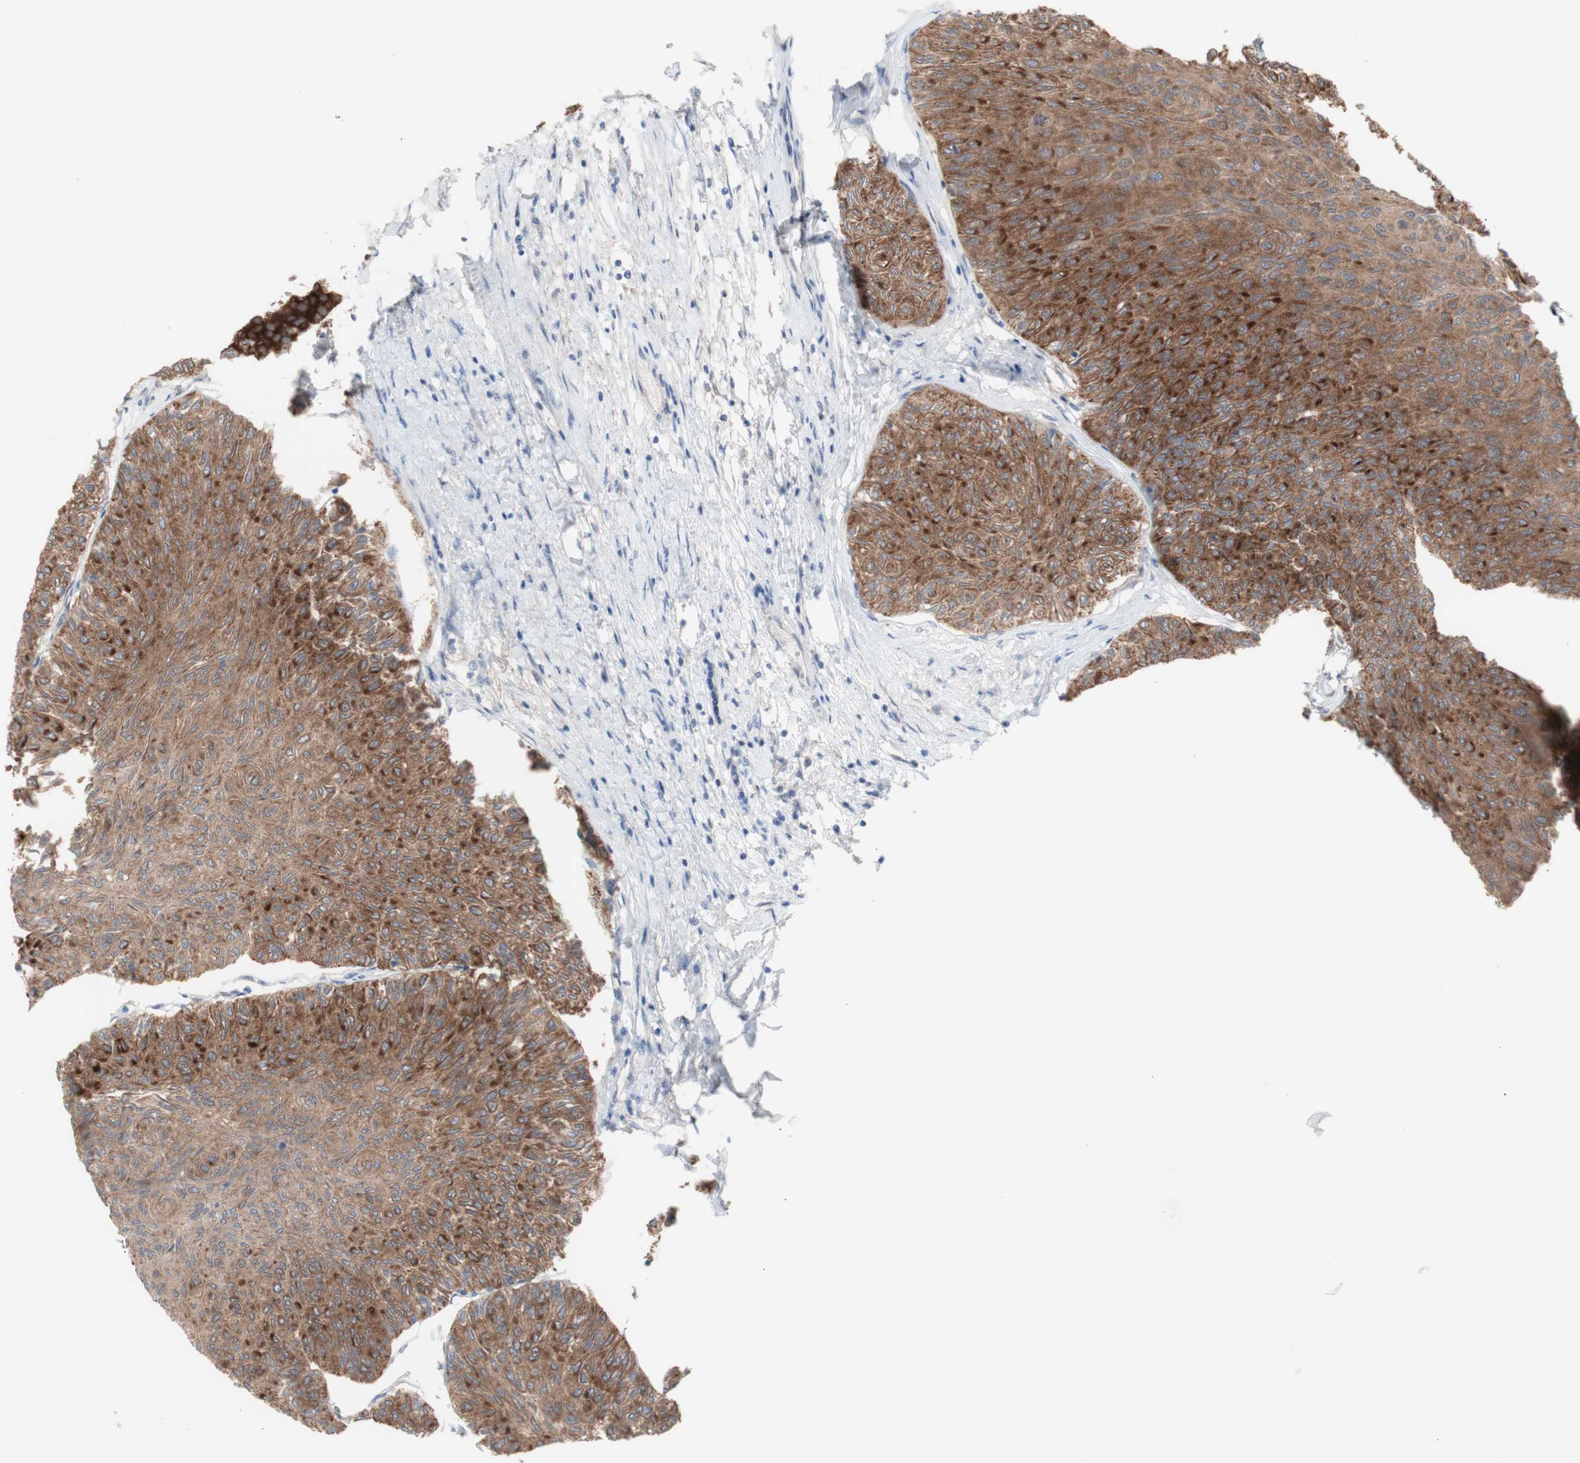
{"staining": {"intensity": "strong", "quantity": "25%-75%", "location": "cytoplasmic/membranous"}, "tissue": "urothelial cancer", "cell_type": "Tumor cells", "image_type": "cancer", "snomed": [{"axis": "morphology", "description": "Urothelial carcinoma, Low grade"}, {"axis": "topography", "description": "Urinary bladder"}], "caption": "This image reveals urothelial carcinoma (low-grade) stained with IHC to label a protein in brown. The cytoplasmic/membranous of tumor cells show strong positivity for the protein. Nuclei are counter-stained blue.", "gene": "PRMT5", "patient": {"sex": "male", "age": 78}}